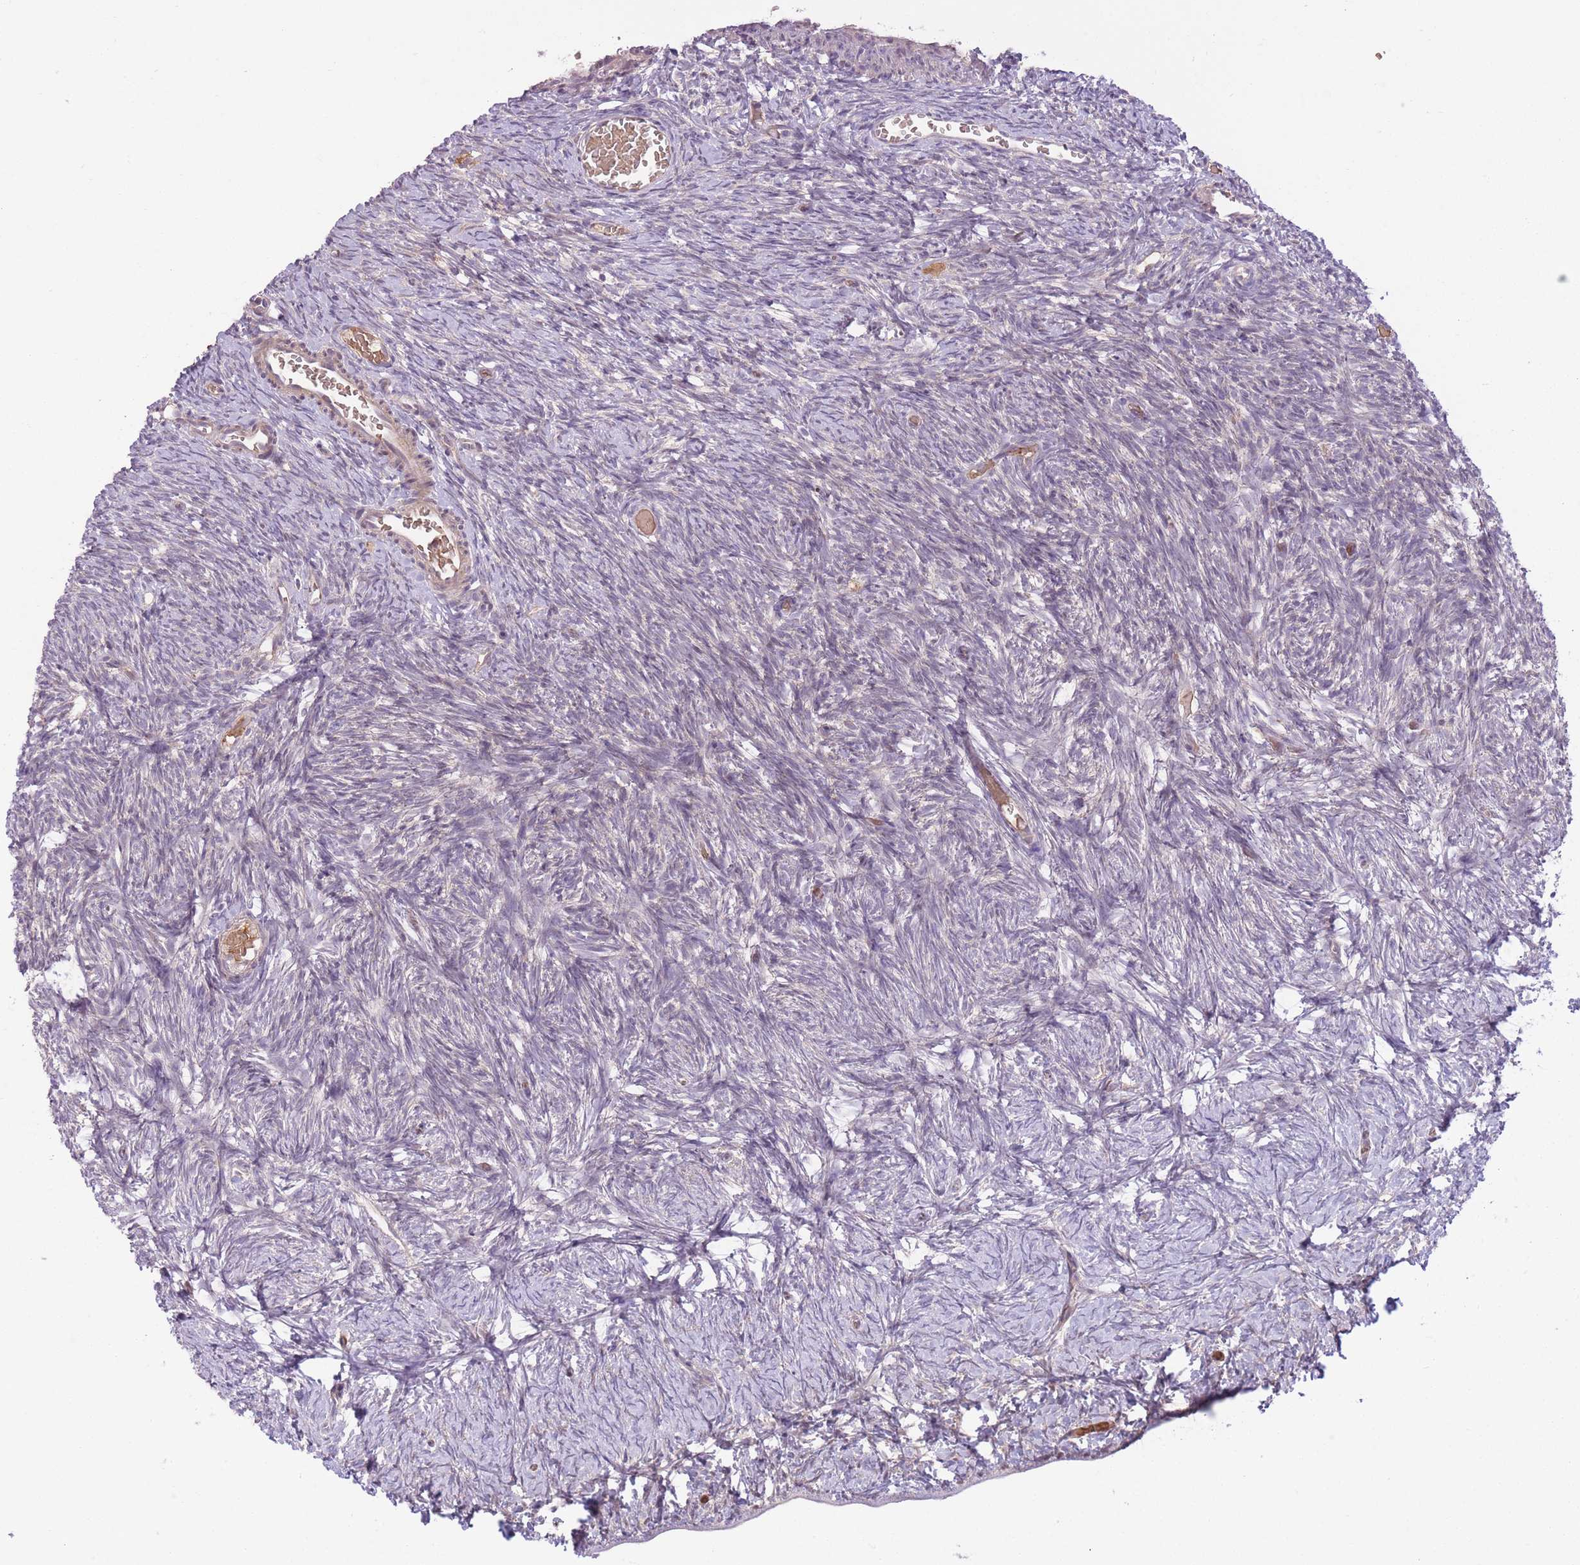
{"staining": {"intensity": "negative", "quantity": "none", "location": "none"}, "tissue": "ovary", "cell_type": "Ovarian stroma cells", "image_type": "normal", "snomed": [{"axis": "morphology", "description": "Normal tissue, NOS"}, {"axis": "topography", "description": "Ovary"}], "caption": "This is a photomicrograph of immunohistochemistry (IHC) staining of unremarkable ovary, which shows no positivity in ovarian stroma cells. The staining was performed using DAB (3,3'-diaminobenzidine) to visualize the protein expression in brown, while the nuclei were stained in blue with hematoxylin (Magnification: 20x).", "gene": "POLR3F", "patient": {"sex": "female", "age": 39}}